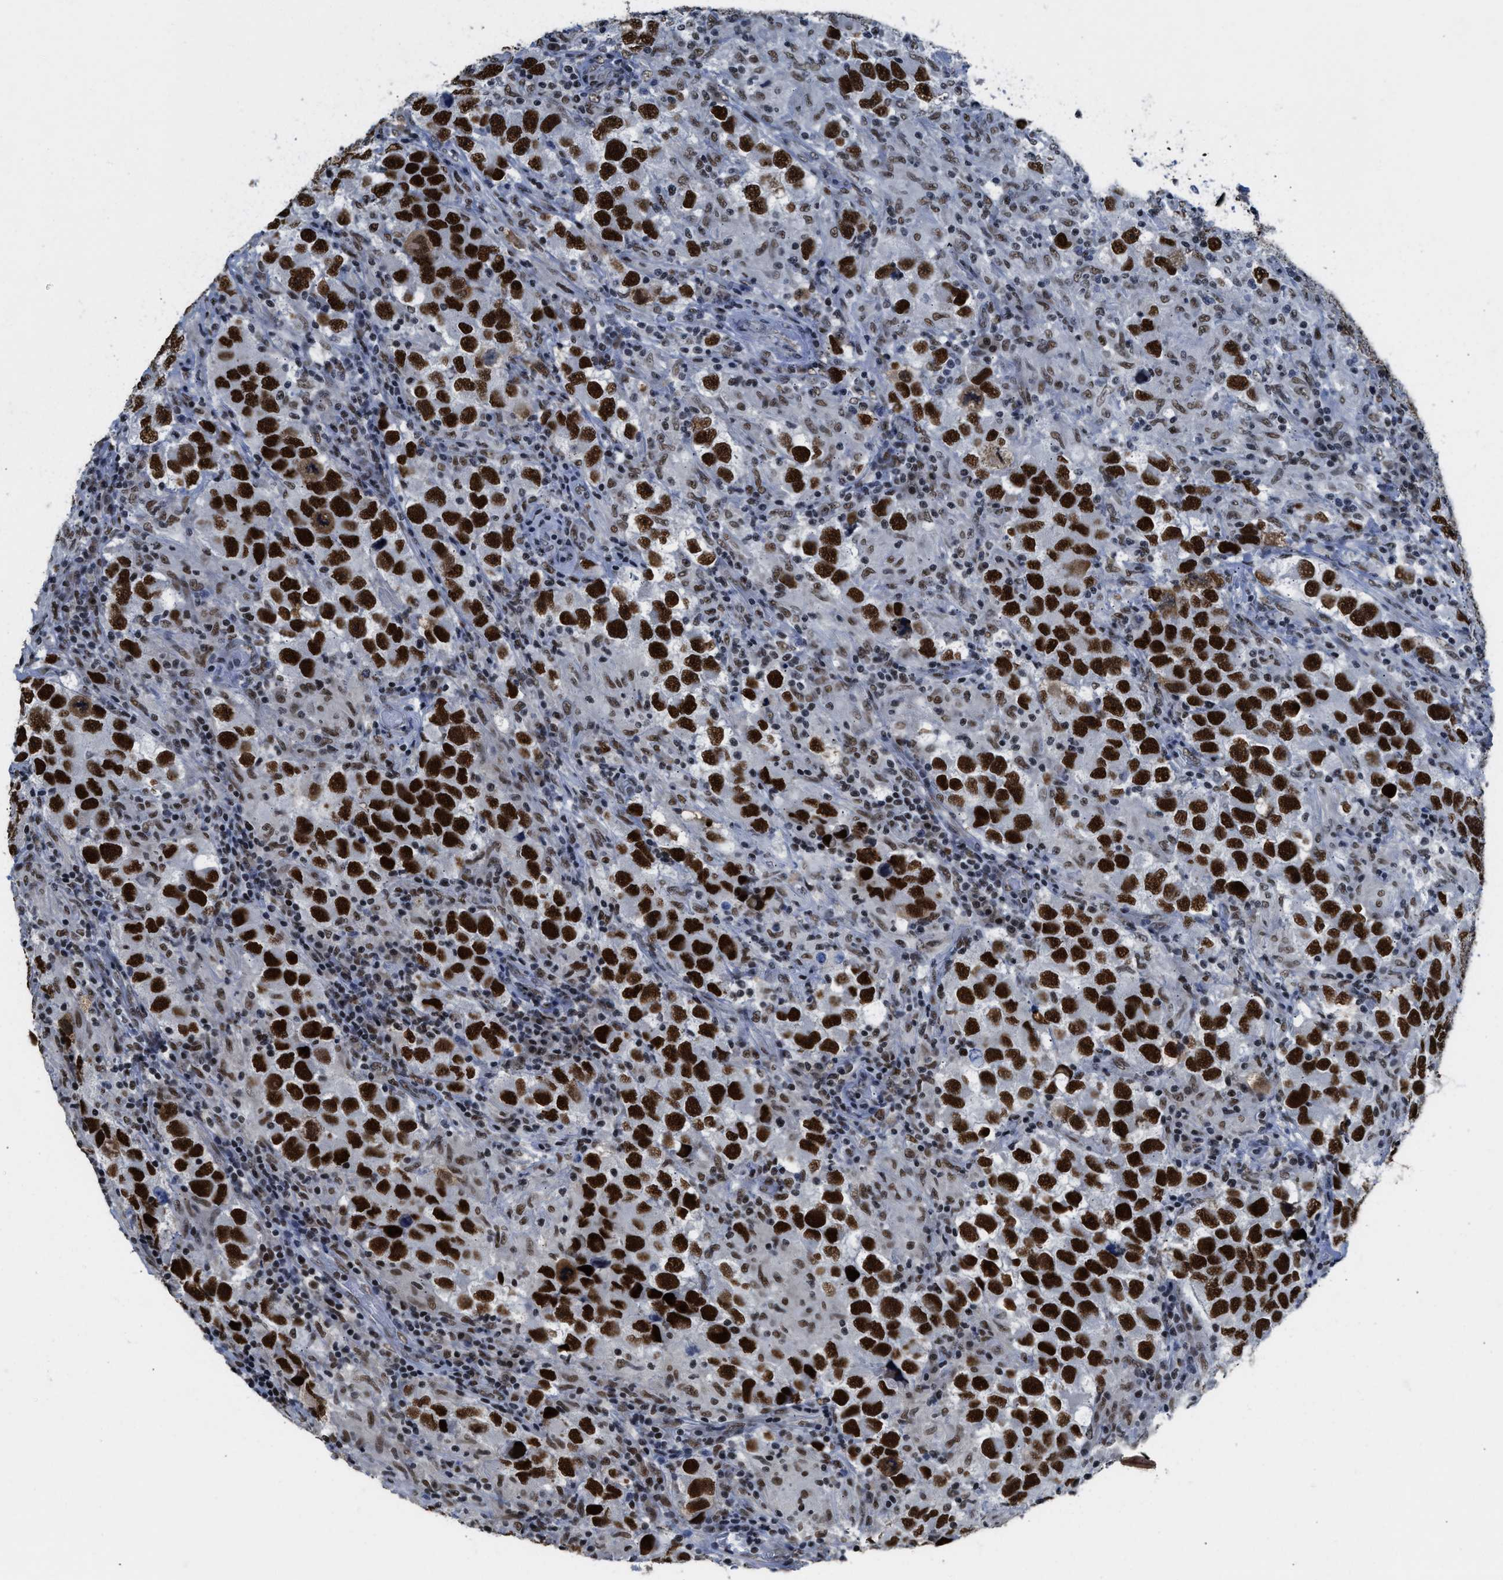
{"staining": {"intensity": "strong", "quantity": ">75%", "location": "nuclear"}, "tissue": "testis cancer", "cell_type": "Tumor cells", "image_type": "cancer", "snomed": [{"axis": "morphology", "description": "Carcinoma, Embryonal, NOS"}, {"axis": "topography", "description": "Testis"}], "caption": "Brown immunohistochemical staining in human testis cancer exhibits strong nuclear positivity in approximately >75% of tumor cells. (Stains: DAB in brown, nuclei in blue, Microscopy: brightfield microscopy at high magnification).", "gene": "SCAF4", "patient": {"sex": "male", "age": 21}}